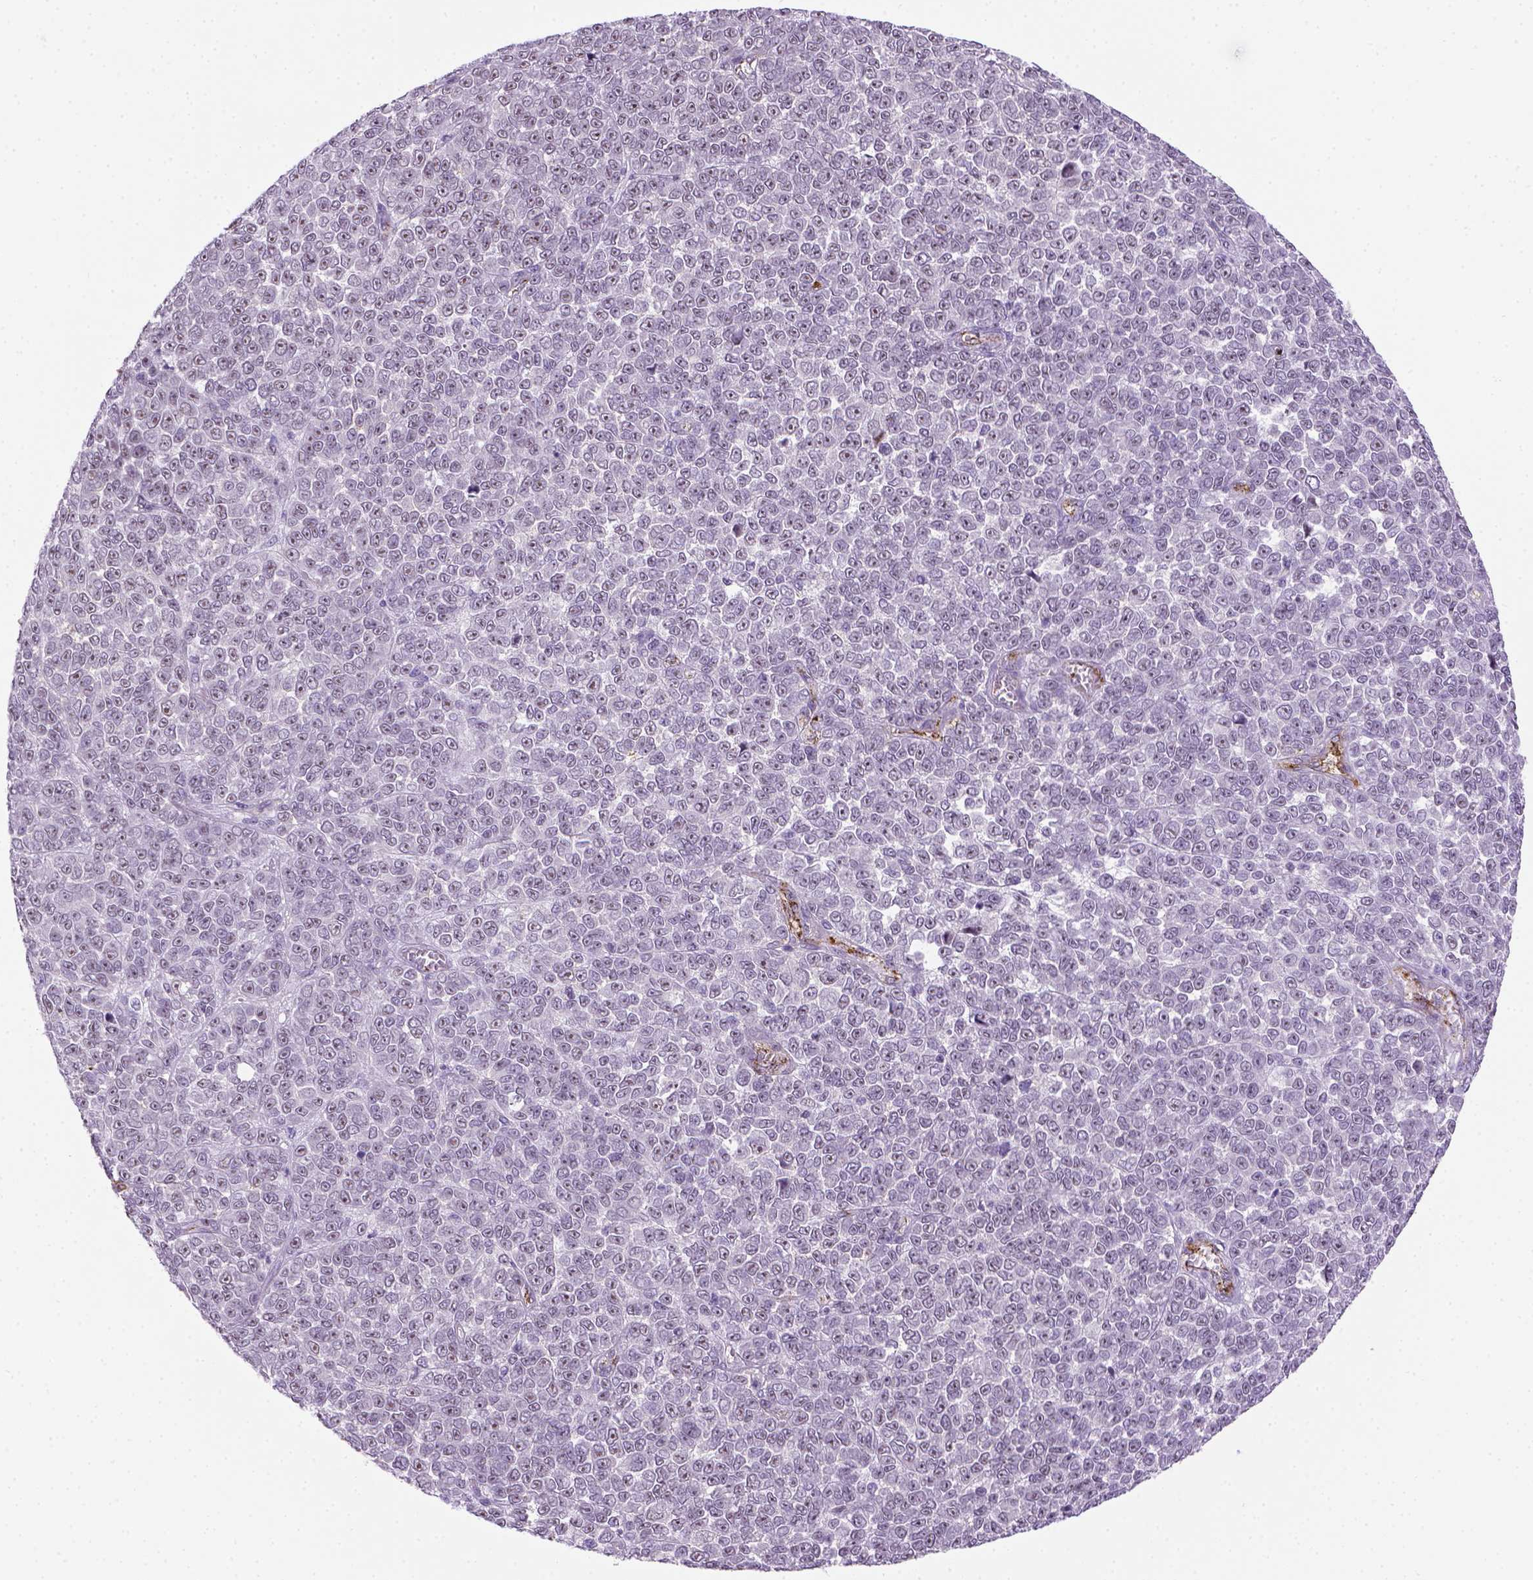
{"staining": {"intensity": "negative", "quantity": "none", "location": "none"}, "tissue": "melanoma", "cell_type": "Tumor cells", "image_type": "cancer", "snomed": [{"axis": "morphology", "description": "Malignant melanoma, NOS"}, {"axis": "topography", "description": "Skin"}], "caption": "This is a image of immunohistochemistry staining of melanoma, which shows no positivity in tumor cells.", "gene": "VWF", "patient": {"sex": "female", "age": 95}}